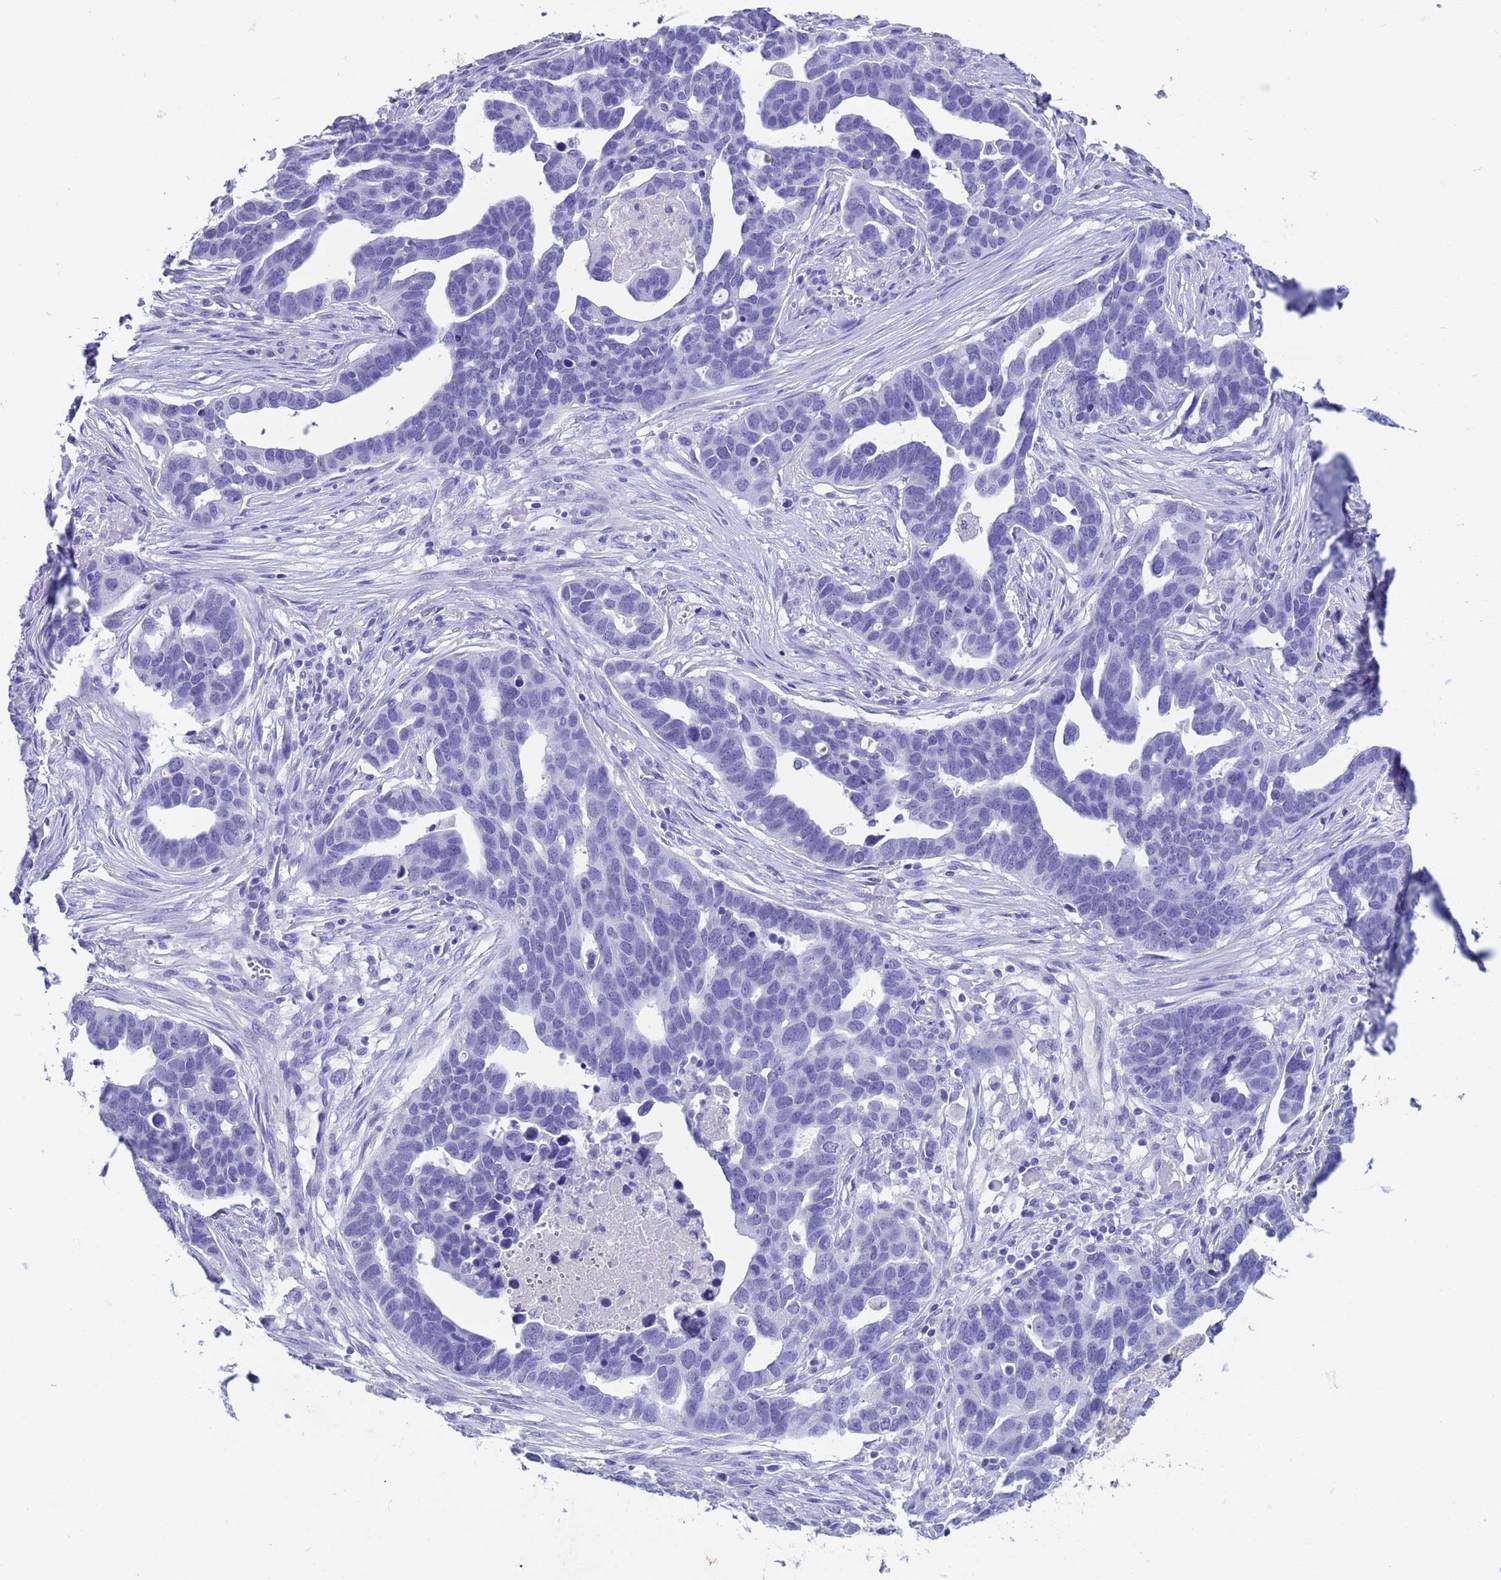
{"staining": {"intensity": "negative", "quantity": "none", "location": "none"}, "tissue": "ovarian cancer", "cell_type": "Tumor cells", "image_type": "cancer", "snomed": [{"axis": "morphology", "description": "Cystadenocarcinoma, serous, NOS"}, {"axis": "topography", "description": "Ovary"}], "caption": "The image exhibits no staining of tumor cells in ovarian cancer (serous cystadenocarcinoma).", "gene": "CKM", "patient": {"sex": "female", "age": 54}}